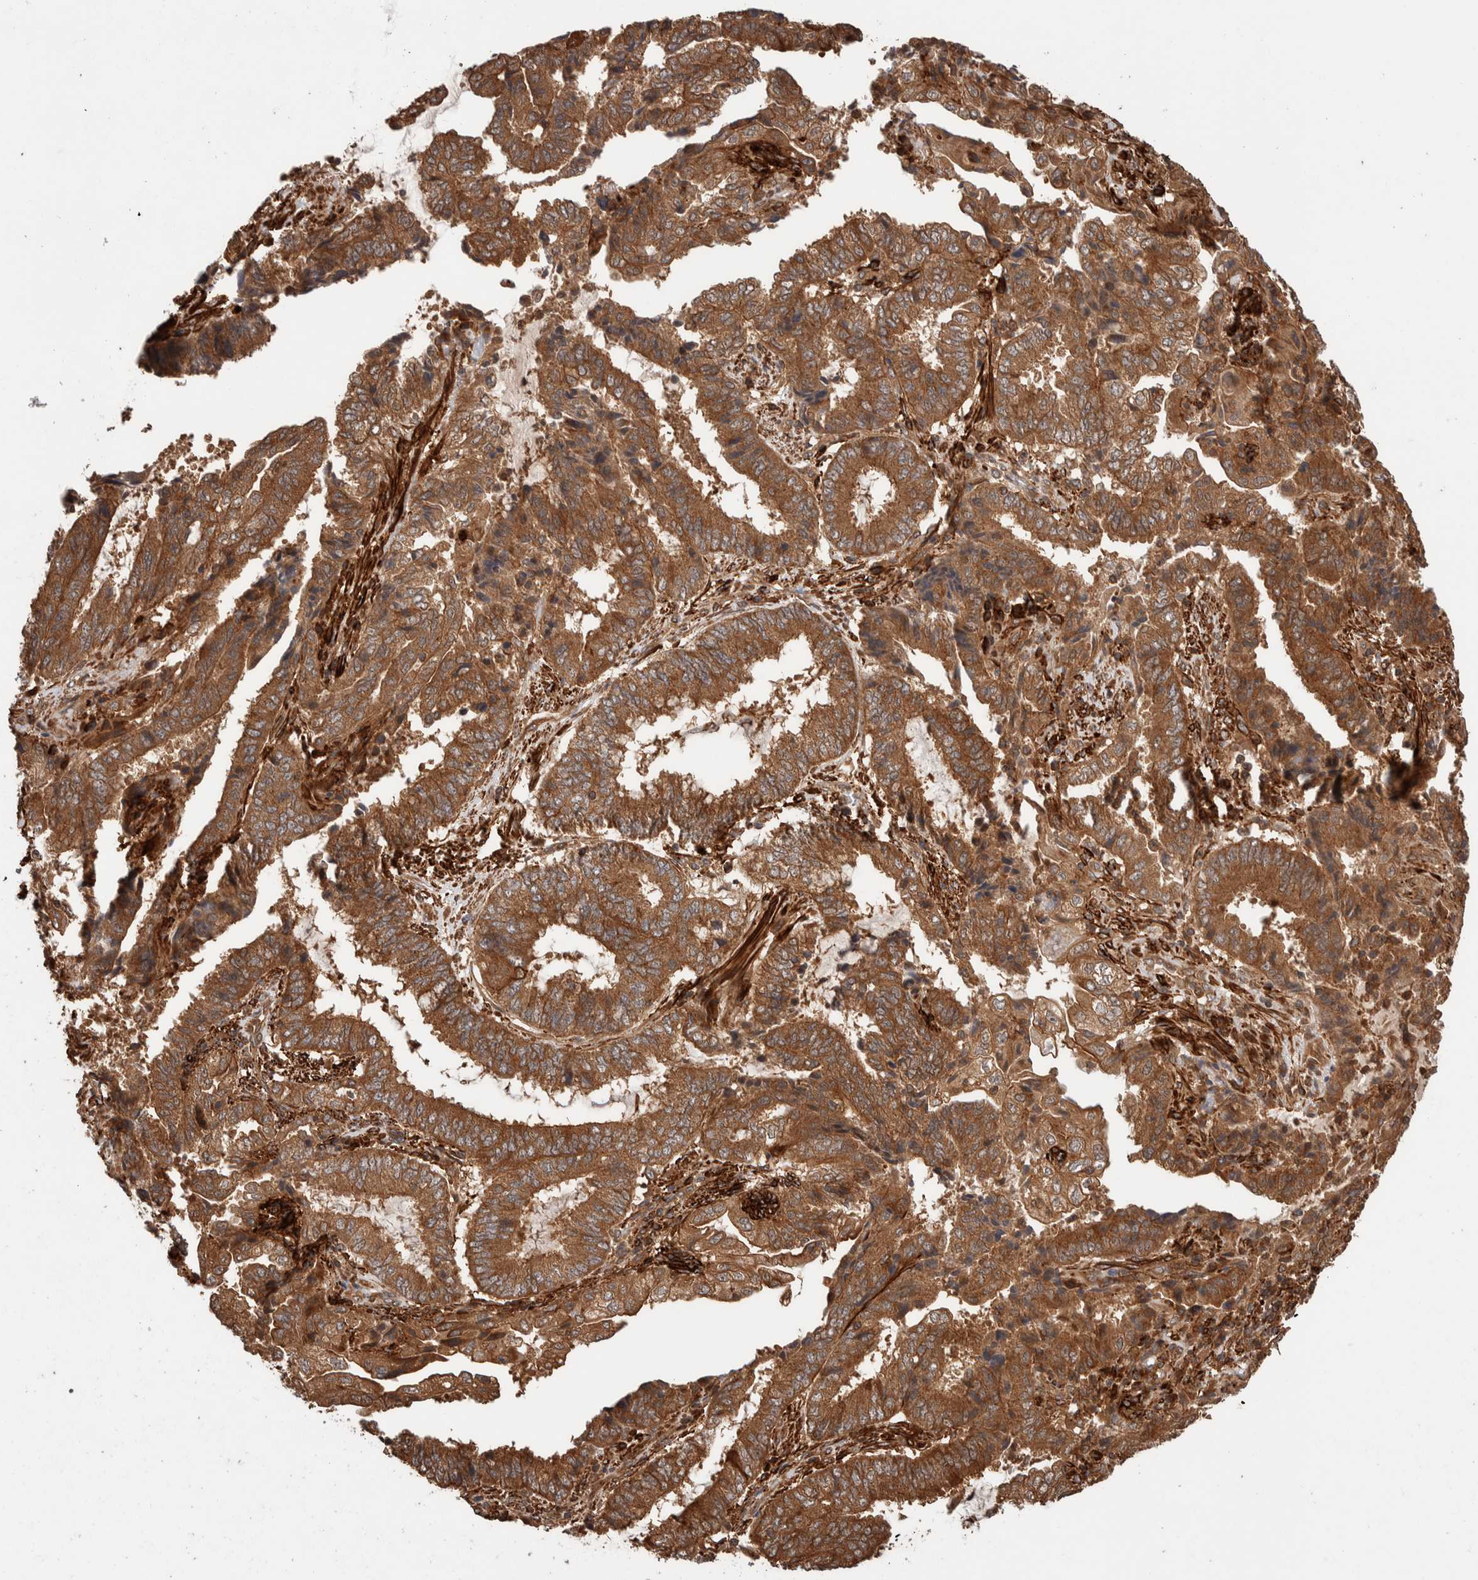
{"staining": {"intensity": "moderate", "quantity": ">75%", "location": "cytoplasmic/membranous"}, "tissue": "endometrial cancer", "cell_type": "Tumor cells", "image_type": "cancer", "snomed": [{"axis": "morphology", "description": "Adenocarcinoma, NOS"}, {"axis": "topography", "description": "Endometrium"}], "caption": "An image showing moderate cytoplasmic/membranous expression in approximately >75% of tumor cells in adenocarcinoma (endometrial), as visualized by brown immunohistochemical staining.", "gene": "SYNRG", "patient": {"sex": "female", "age": 51}}